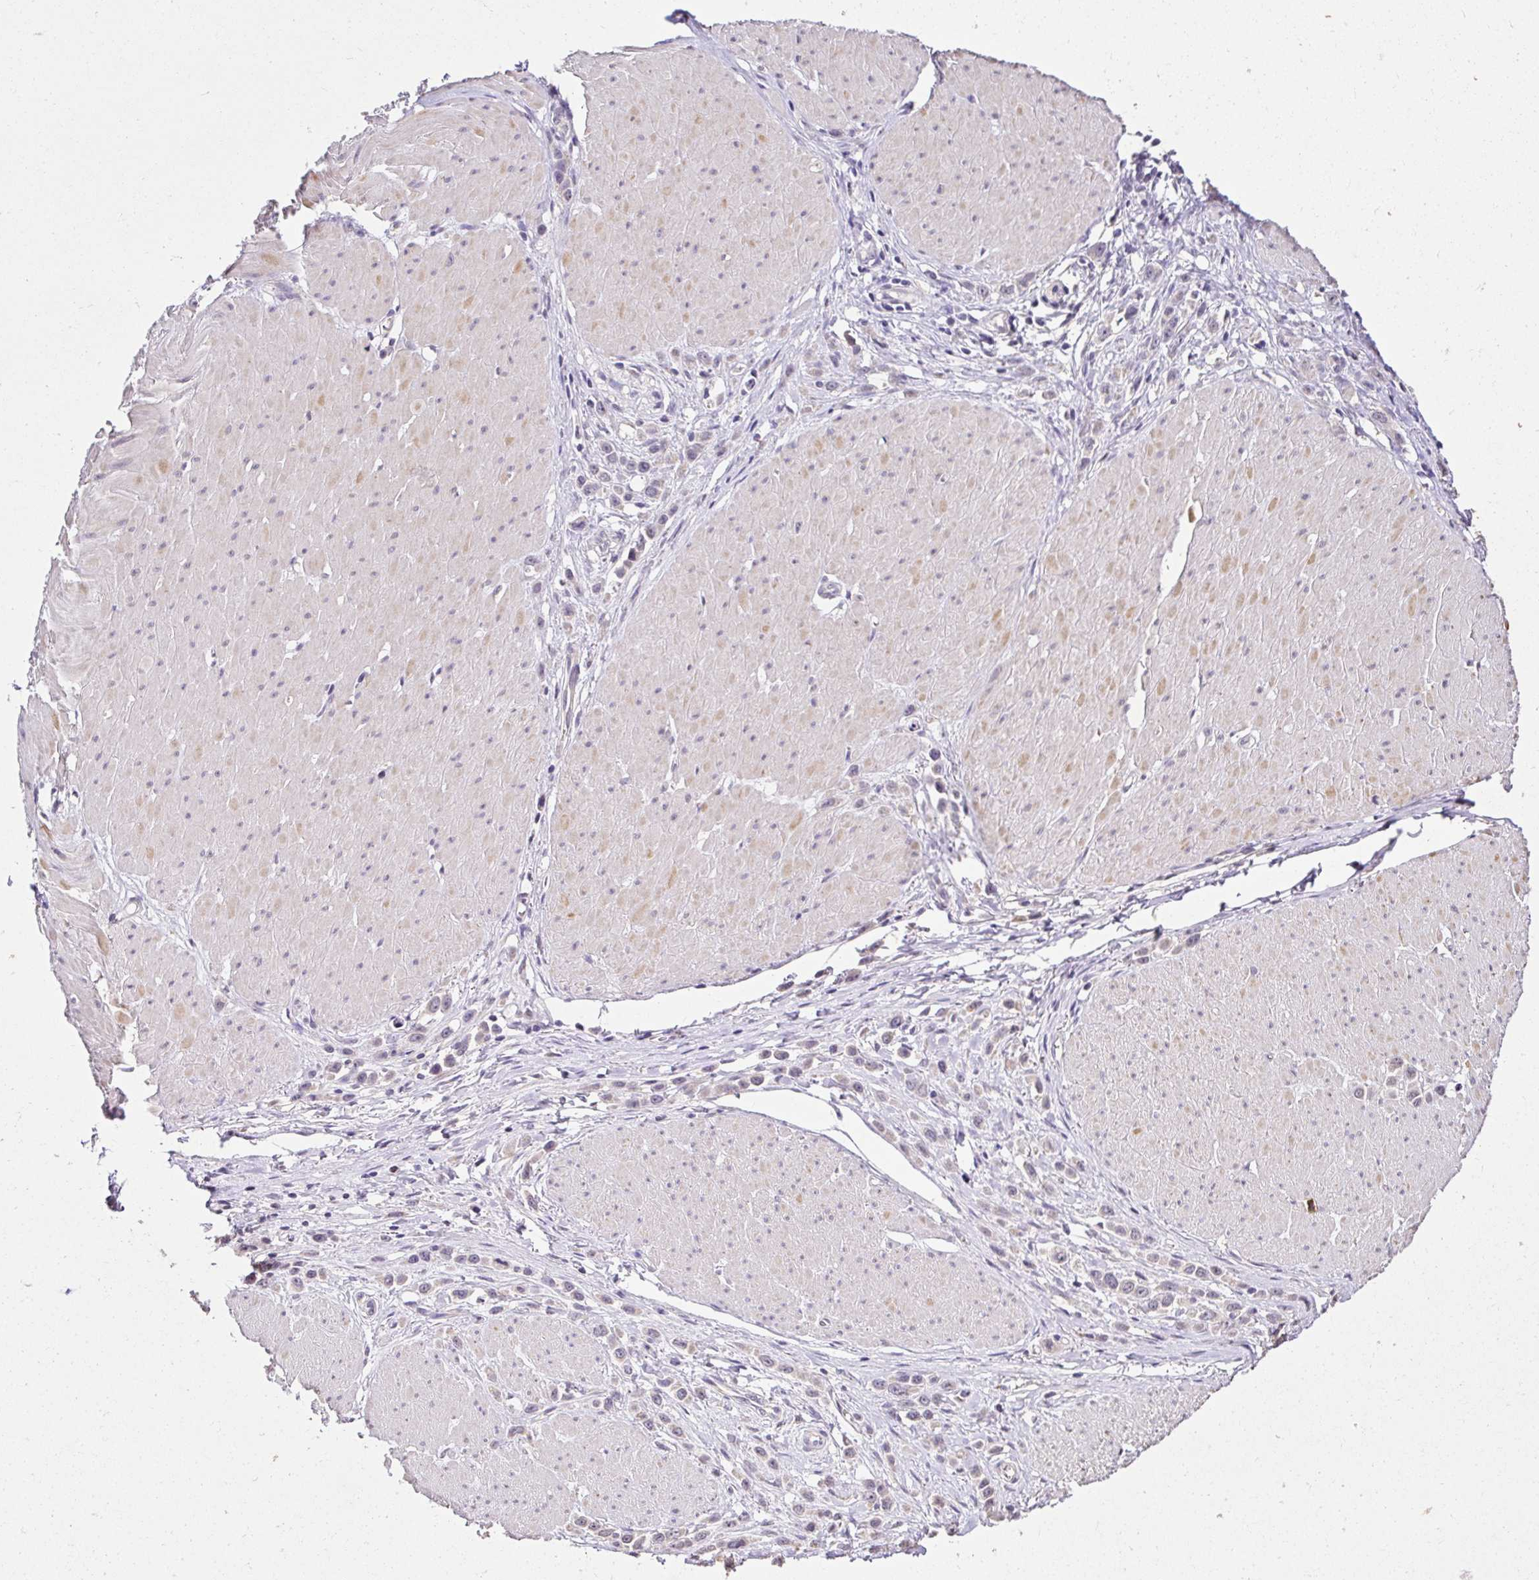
{"staining": {"intensity": "weak", "quantity": "25%-75%", "location": "nuclear"}, "tissue": "stomach cancer", "cell_type": "Tumor cells", "image_type": "cancer", "snomed": [{"axis": "morphology", "description": "Adenocarcinoma, NOS"}, {"axis": "topography", "description": "Stomach"}], "caption": "An IHC photomicrograph of neoplastic tissue is shown. Protein staining in brown highlights weak nuclear positivity in adenocarcinoma (stomach) within tumor cells. Immunohistochemistry (ihc) stains the protein in brown and the nuclei are stained blue.", "gene": "KIAA1210", "patient": {"sex": "male", "age": 47}}